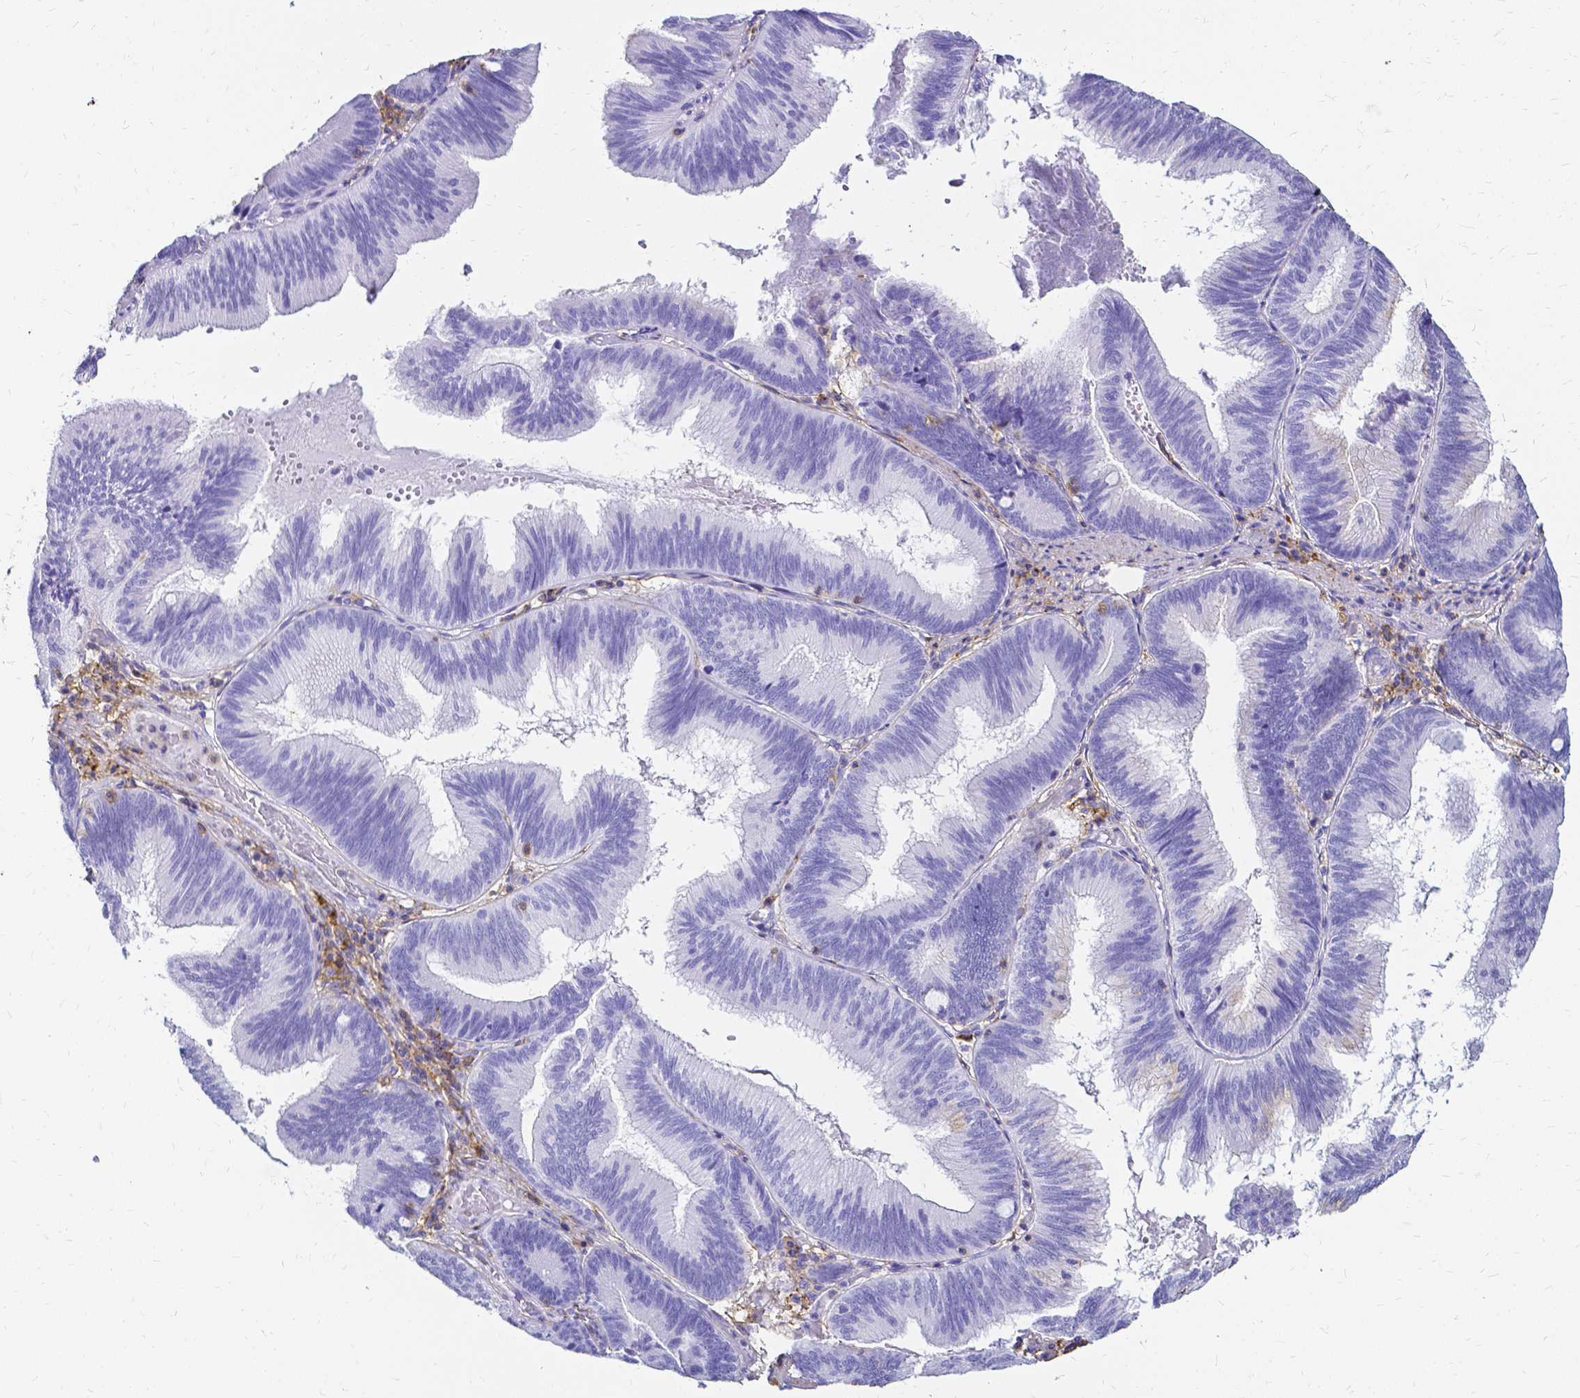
{"staining": {"intensity": "negative", "quantity": "none", "location": "none"}, "tissue": "pancreatic cancer", "cell_type": "Tumor cells", "image_type": "cancer", "snomed": [{"axis": "morphology", "description": "Adenocarcinoma, NOS"}, {"axis": "topography", "description": "Pancreas"}], "caption": "The immunohistochemistry photomicrograph has no significant expression in tumor cells of pancreatic adenocarcinoma tissue.", "gene": "HSPA12A", "patient": {"sex": "male", "age": 82}}